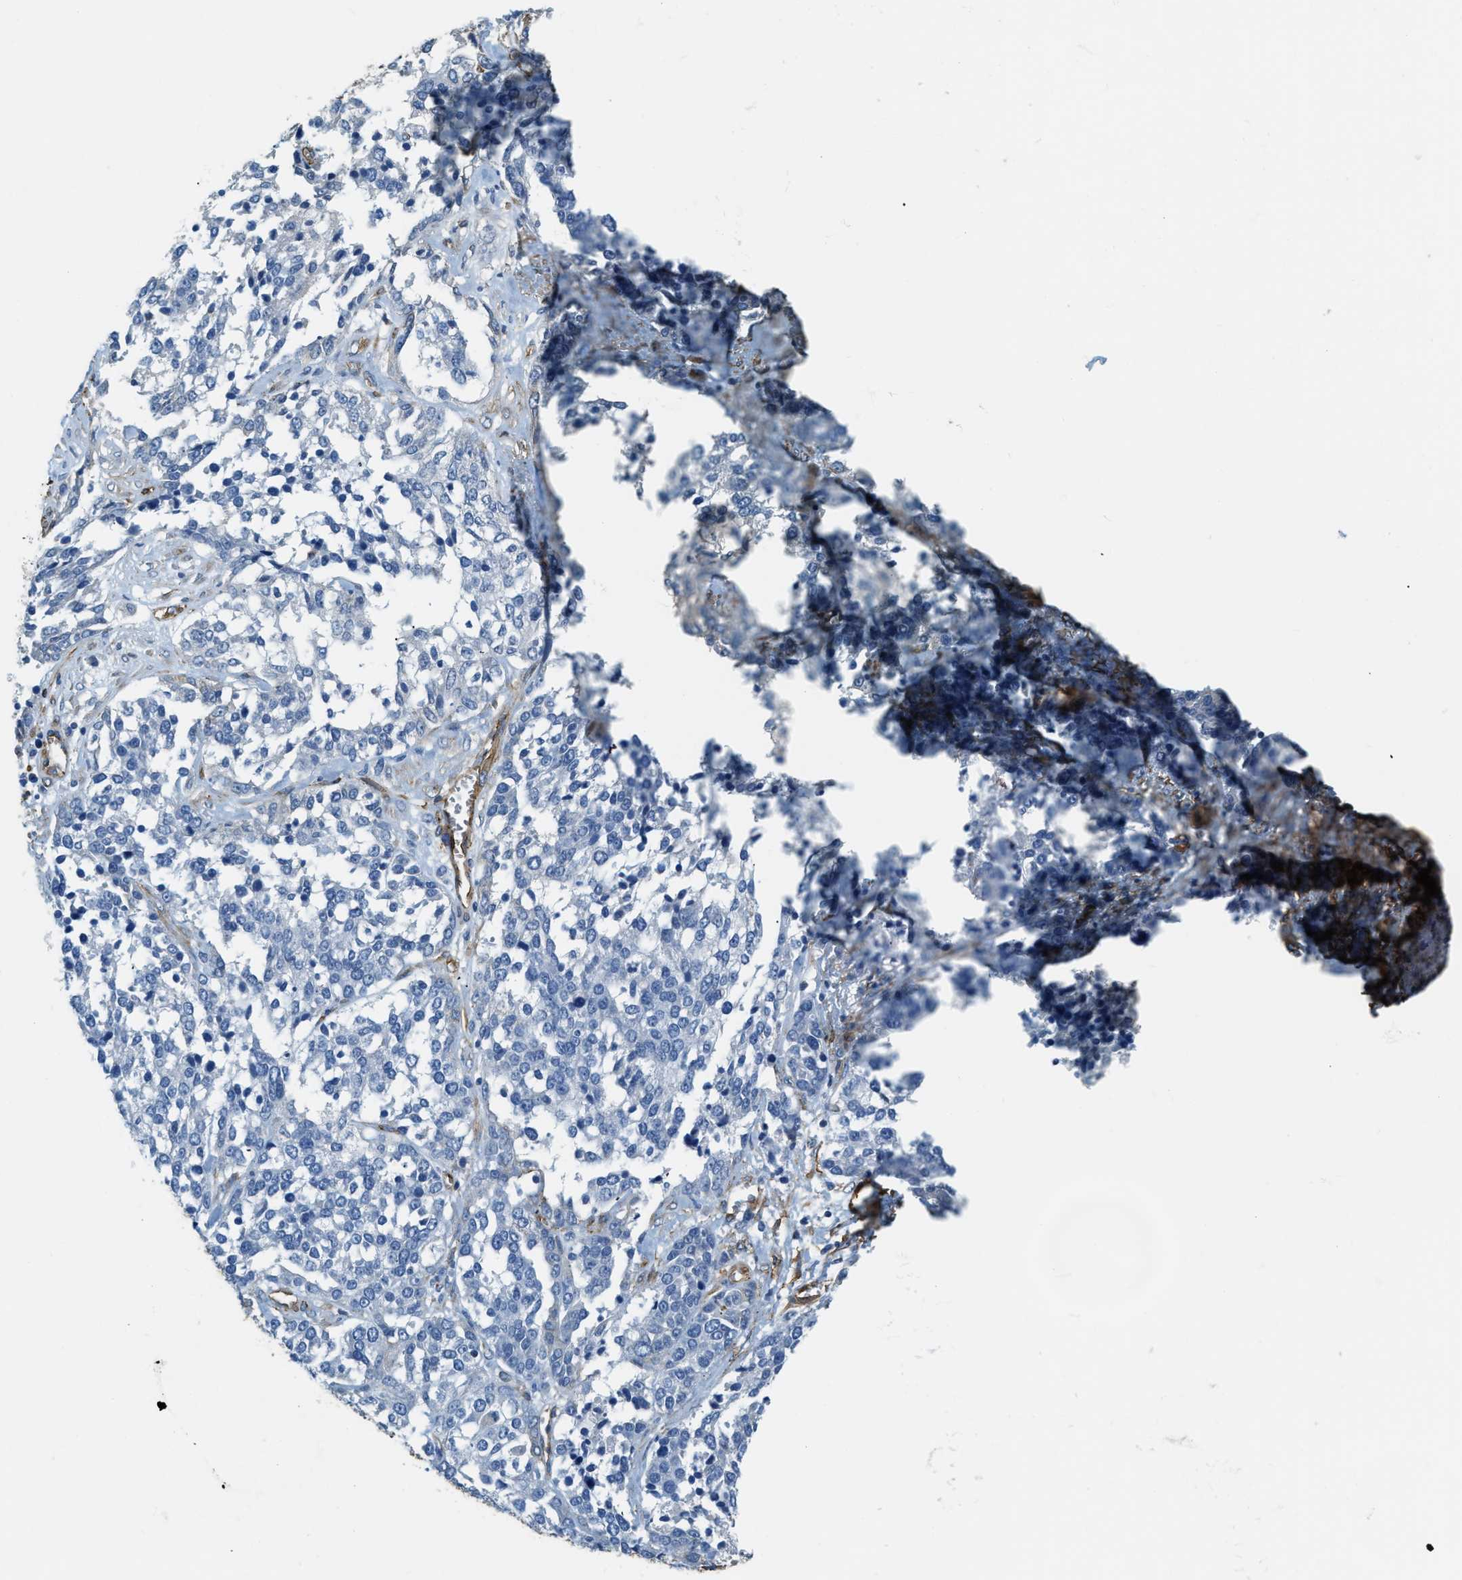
{"staining": {"intensity": "negative", "quantity": "none", "location": "none"}, "tissue": "ovarian cancer", "cell_type": "Tumor cells", "image_type": "cancer", "snomed": [{"axis": "morphology", "description": "Cystadenocarcinoma, serous, NOS"}, {"axis": "topography", "description": "Ovary"}], "caption": "An immunohistochemistry (IHC) micrograph of ovarian cancer is shown. There is no staining in tumor cells of ovarian cancer.", "gene": "TMEM43", "patient": {"sex": "female", "age": 44}}